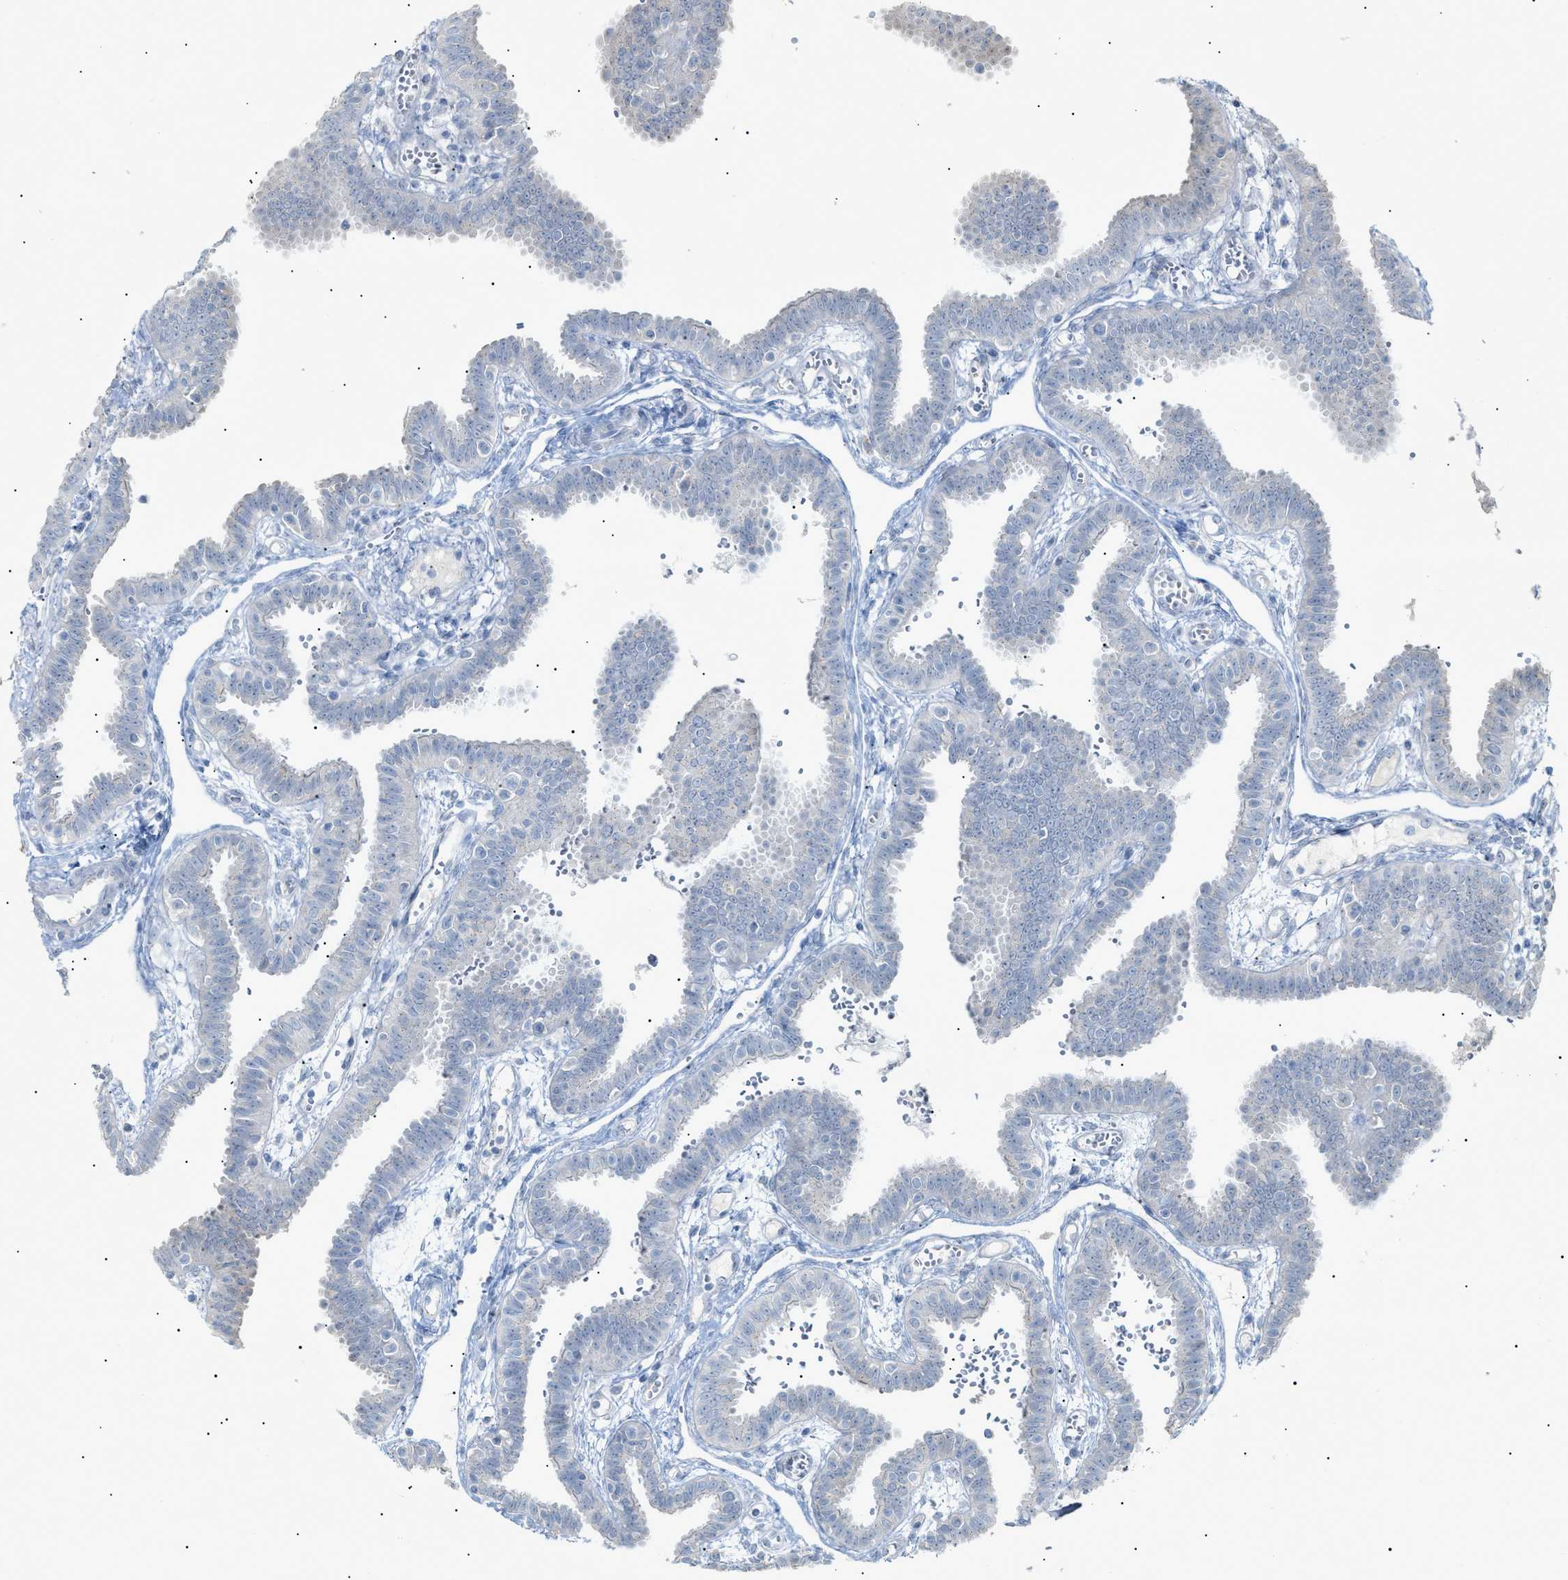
{"staining": {"intensity": "negative", "quantity": "none", "location": "none"}, "tissue": "fallopian tube", "cell_type": "Glandular cells", "image_type": "normal", "snomed": [{"axis": "morphology", "description": "Normal tissue, NOS"}, {"axis": "topography", "description": "Fallopian tube"}], "caption": "Glandular cells are negative for protein expression in unremarkable human fallopian tube. (DAB immunohistochemistry visualized using brightfield microscopy, high magnification).", "gene": "SLC25A31", "patient": {"sex": "female", "age": 32}}